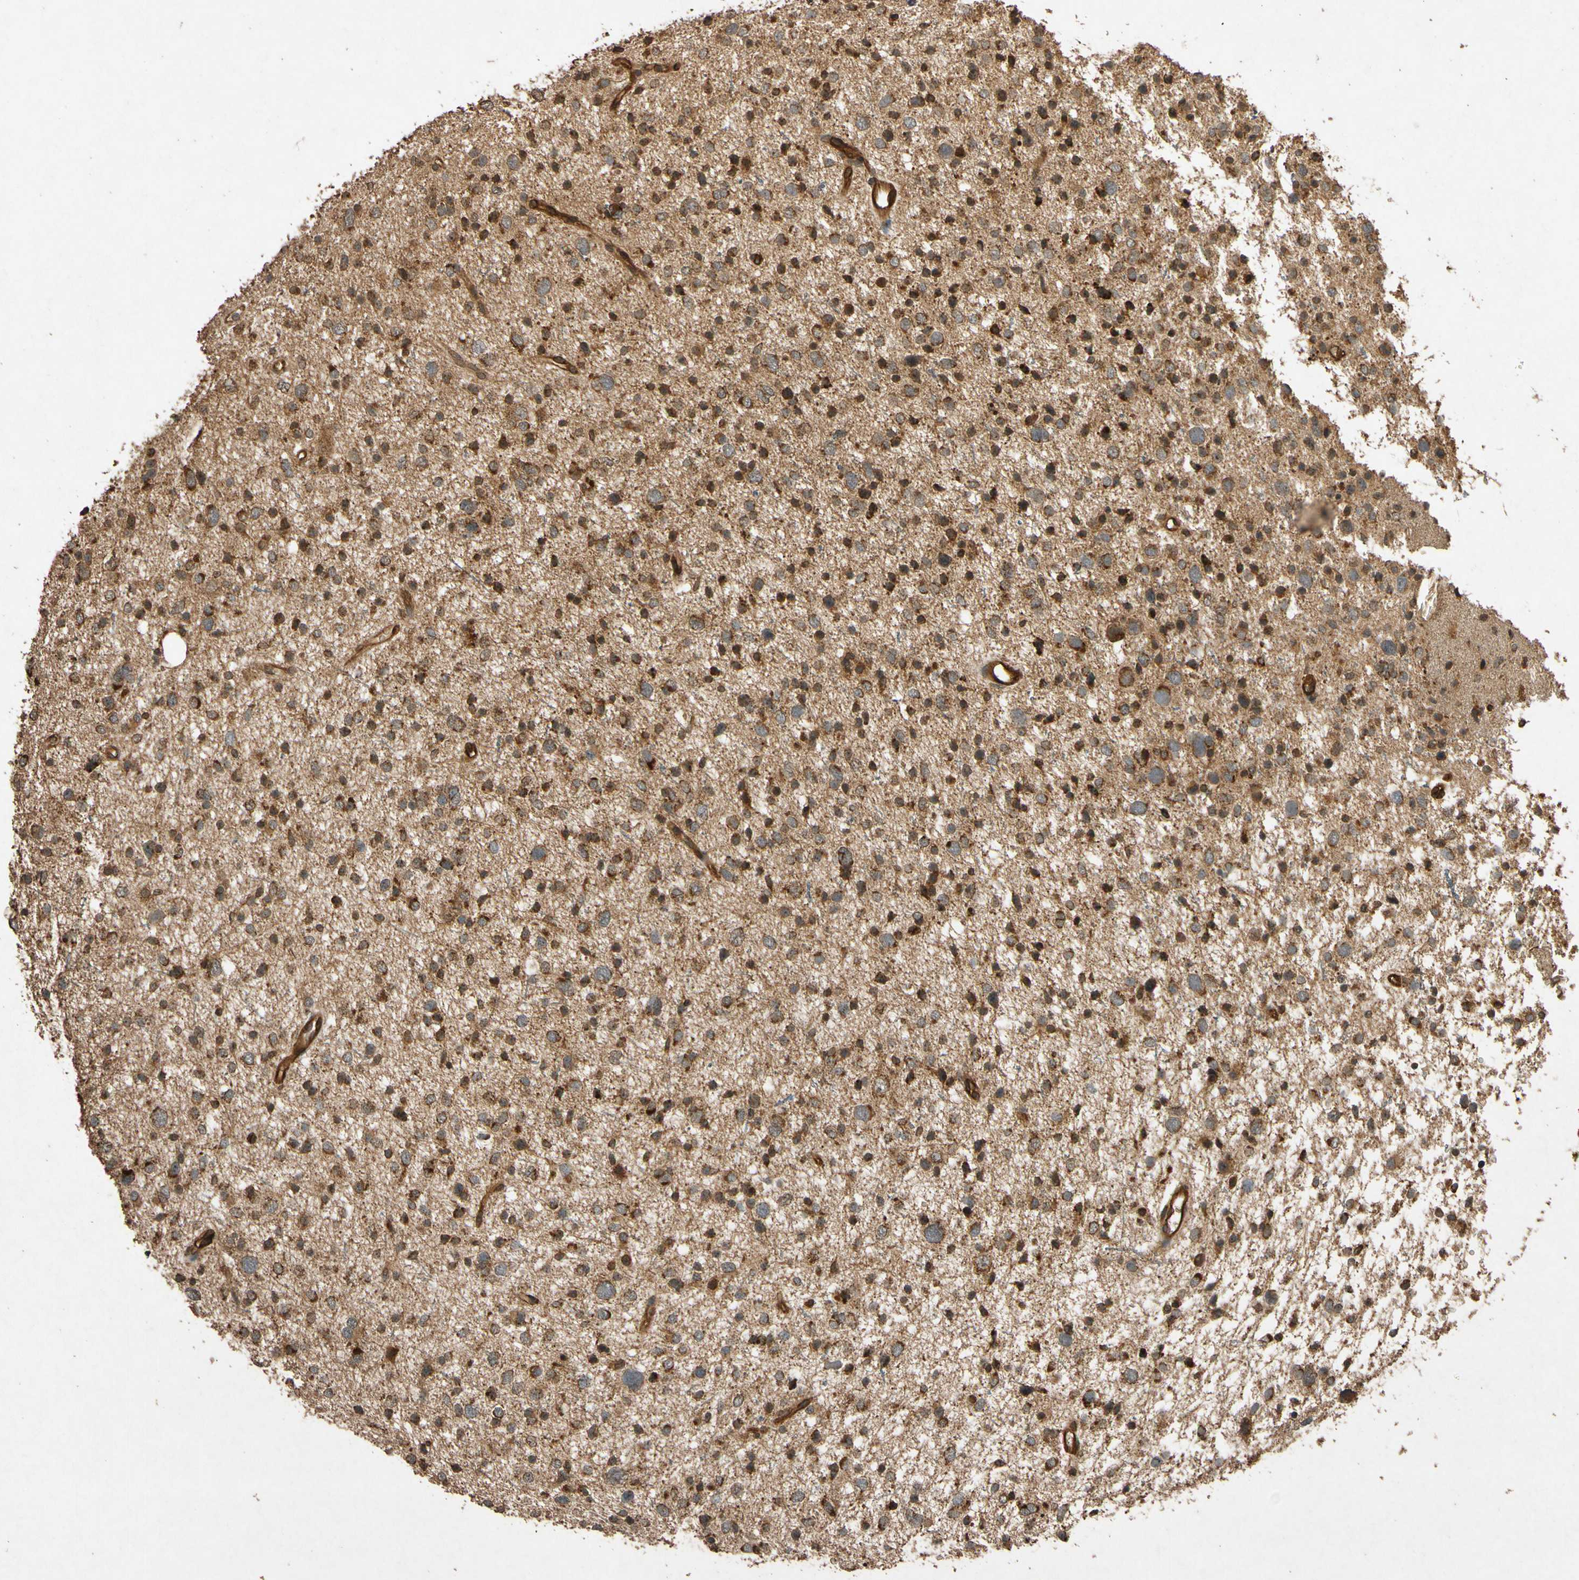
{"staining": {"intensity": "strong", "quantity": ">75%", "location": "cytoplasmic/membranous"}, "tissue": "glioma", "cell_type": "Tumor cells", "image_type": "cancer", "snomed": [{"axis": "morphology", "description": "Glioma, malignant, Low grade"}, {"axis": "topography", "description": "Brain"}], "caption": "Glioma stained with a protein marker demonstrates strong staining in tumor cells.", "gene": "TXN2", "patient": {"sex": "female", "age": 37}}